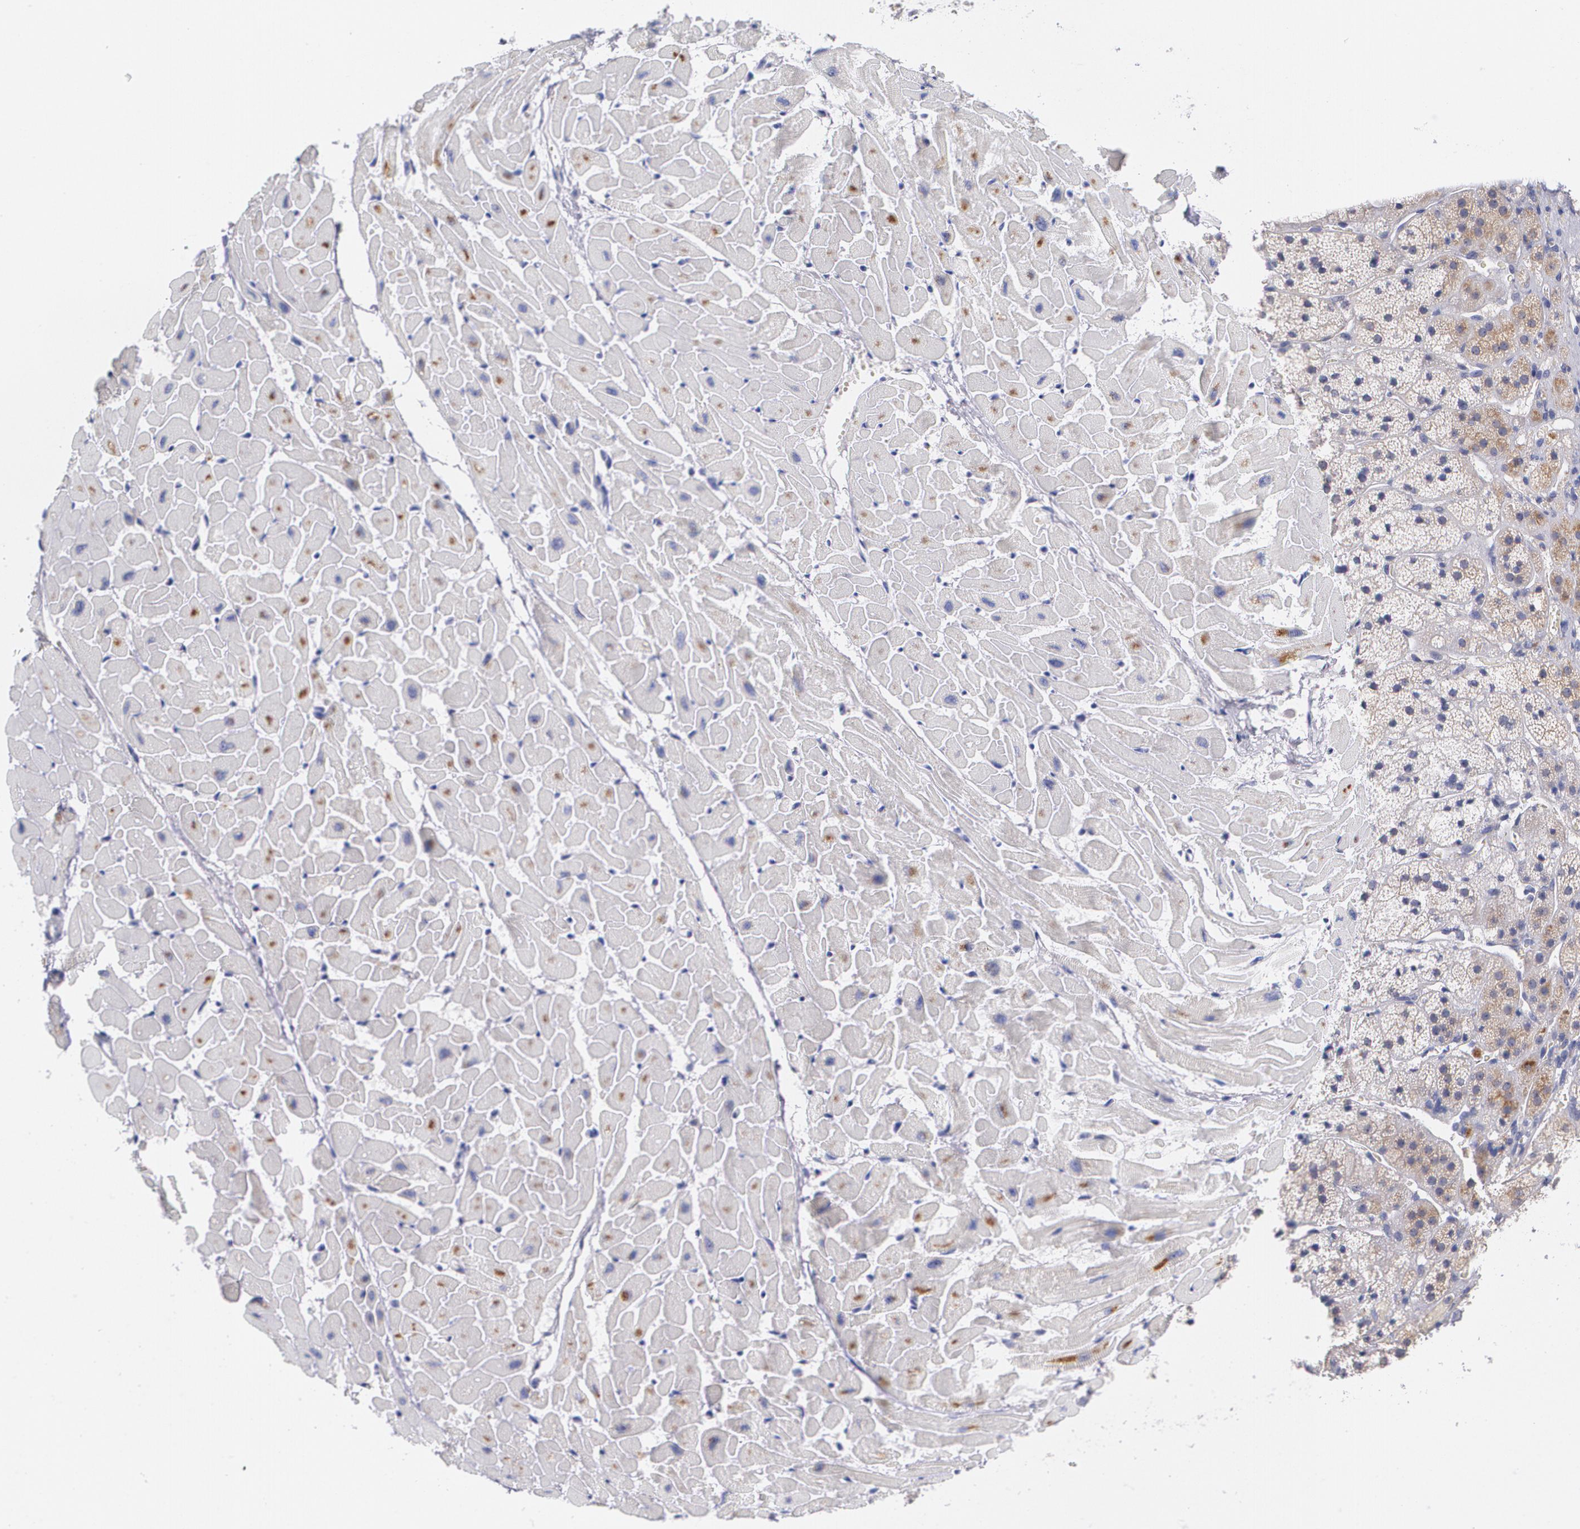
{"staining": {"intensity": "moderate", "quantity": "<25%", "location": "cytoplasmic/membranous"}, "tissue": "heart muscle", "cell_type": "Cardiomyocytes", "image_type": "normal", "snomed": [{"axis": "morphology", "description": "Normal tissue, NOS"}, {"axis": "topography", "description": "Heart"}], "caption": "Heart muscle stained for a protein (brown) reveals moderate cytoplasmic/membranous positive staining in about <25% of cardiomyocytes.", "gene": "HMMR", "patient": {"sex": "female", "age": 19}}